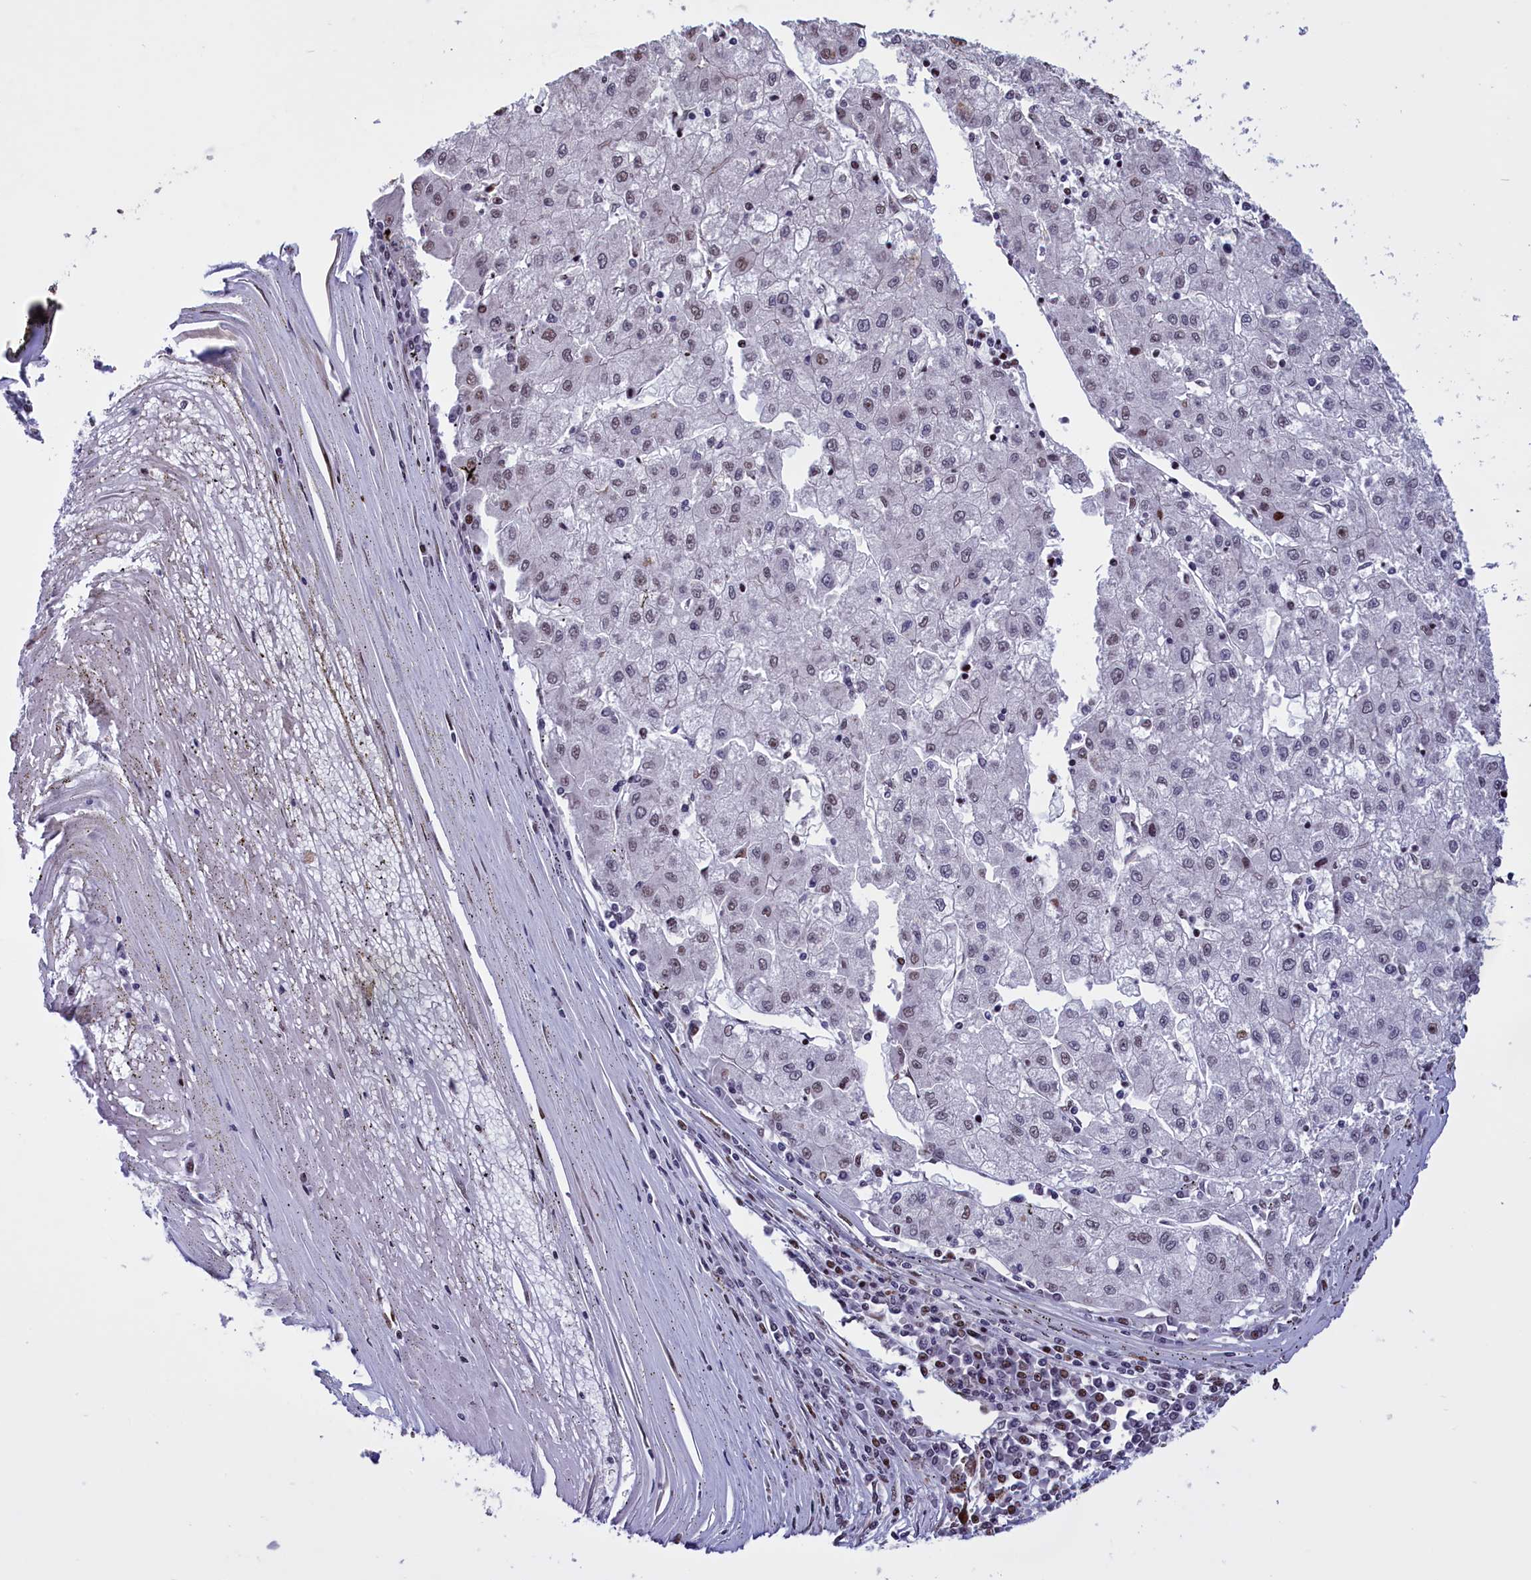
{"staining": {"intensity": "moderate", "quantity": "<25%", "location": "nuclear"}, "tissue": "liver cancer", "cell_type": "Tumor cells", "image_type": "cancer", "snomed": [{"axis": "morphology", "description": "Carcinoma, Hepatocellular, NOS"}, {"axis": "topography", "description": "Liver"}], "caption": "This image reveals immunohistochemistry staining of human liver cancer (hepatocellular carcinoma), with low moderate nuclear positivity in about <25% of tumor cells.", "gene": "RELB", "patient": {"sex": "male", "age": 72}}